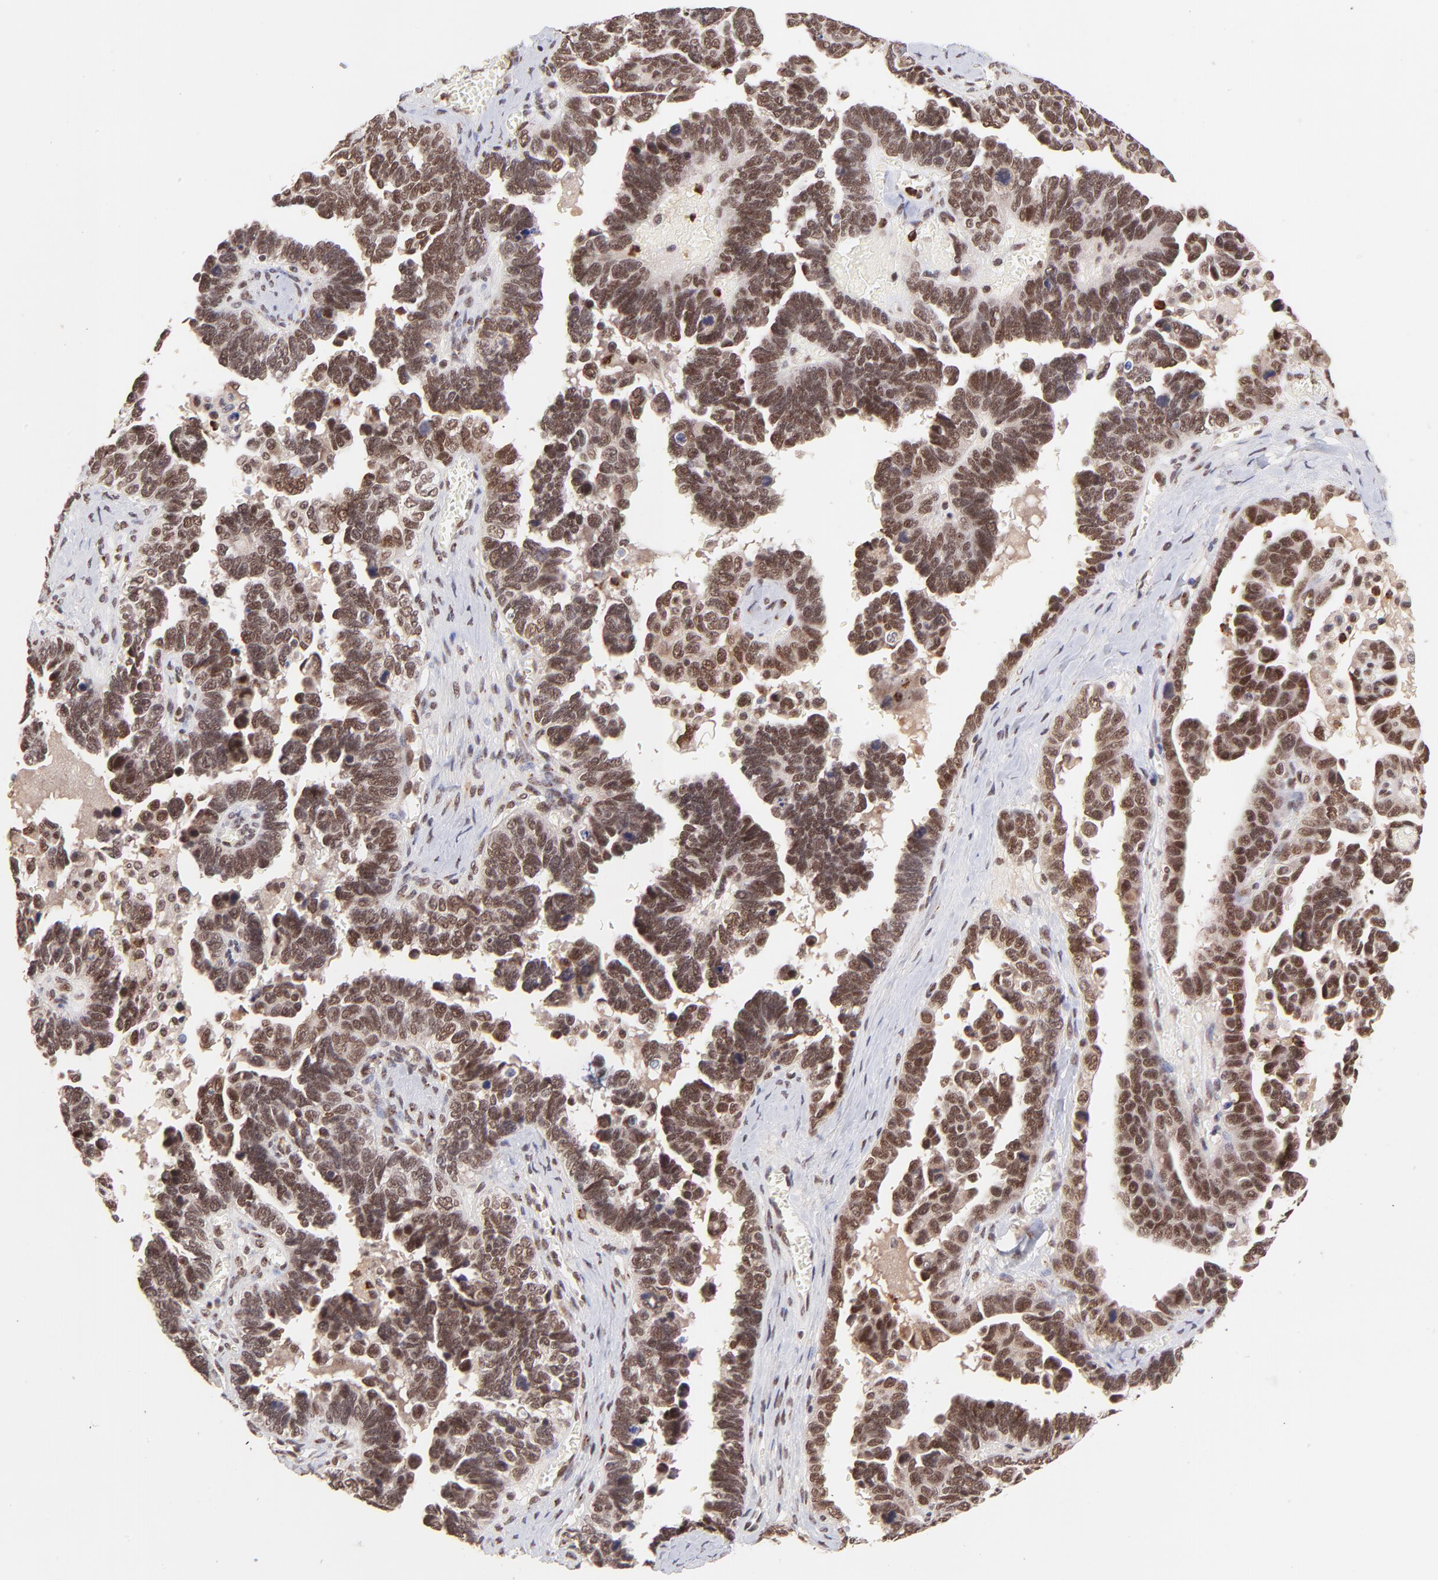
{"staining": {"intensity": "moderate", "quantity": ">75%", "location": "nuclear"}, "tissue": "ovarian cancer", "cell_type": "Tumor cells", "image_type": "cancer", "snomed": [{"axis": "morphology", "description": "Cystadenocarcinoma, serous, NOS"}, {"axis": "topography", "description": "Ovary"}], "caption": "Immunohistochemistry (IHC) (DAB) staining of human ovarian cancer shows moderate nuclear protein positivity in about >75% of tumor cells.", "gene": "MED12", "patient": {"sex": "female", "age": 69}}